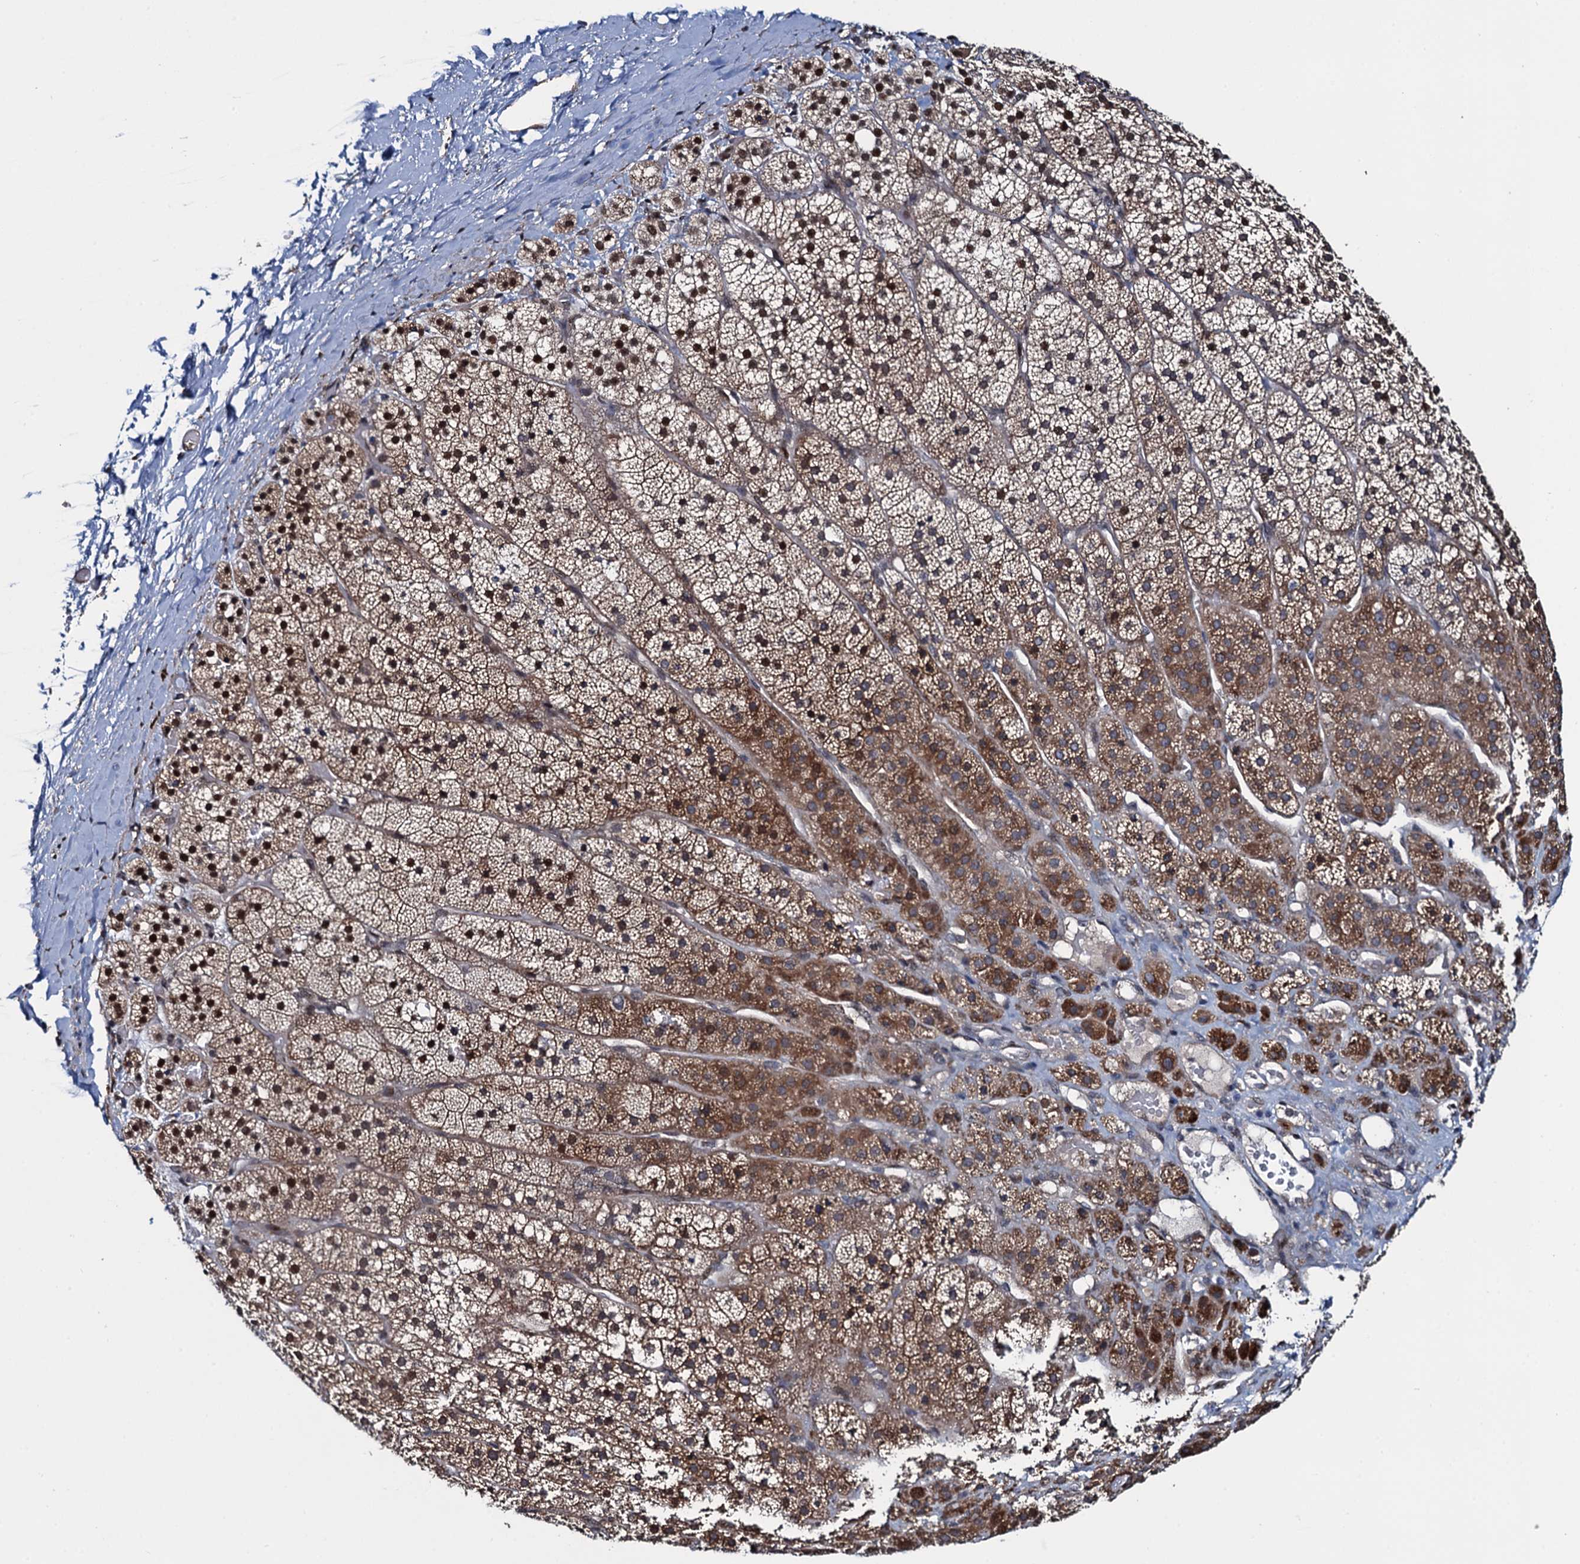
{"staining": {"intensity": "strong", "quantity": "25%-75%", "location": "cytoplasmic/membranous,nuclear"}, "tissue": "adrenal gland", "cell_type": "Glandular cells", "image_type": "normal", "snomed": [{"axis": "morphology", "description": "Normal tissue, NOS"}, {"axis": "topography", "description": "Adrenal gland"}], "caption": "Protein expression by IHC exhibits strong cytoplasmic/membranous,nuclear positivity in about 25%-75% of glandular cells in normal adrenal gland. The staining was performed using DAB to visualize the protein expression in brown, while the nuclei were stained in blue with hematoxylin (Magnification: 20x).", "gene": "EVX2", "patient": {"sex": "female", "age": 44}}